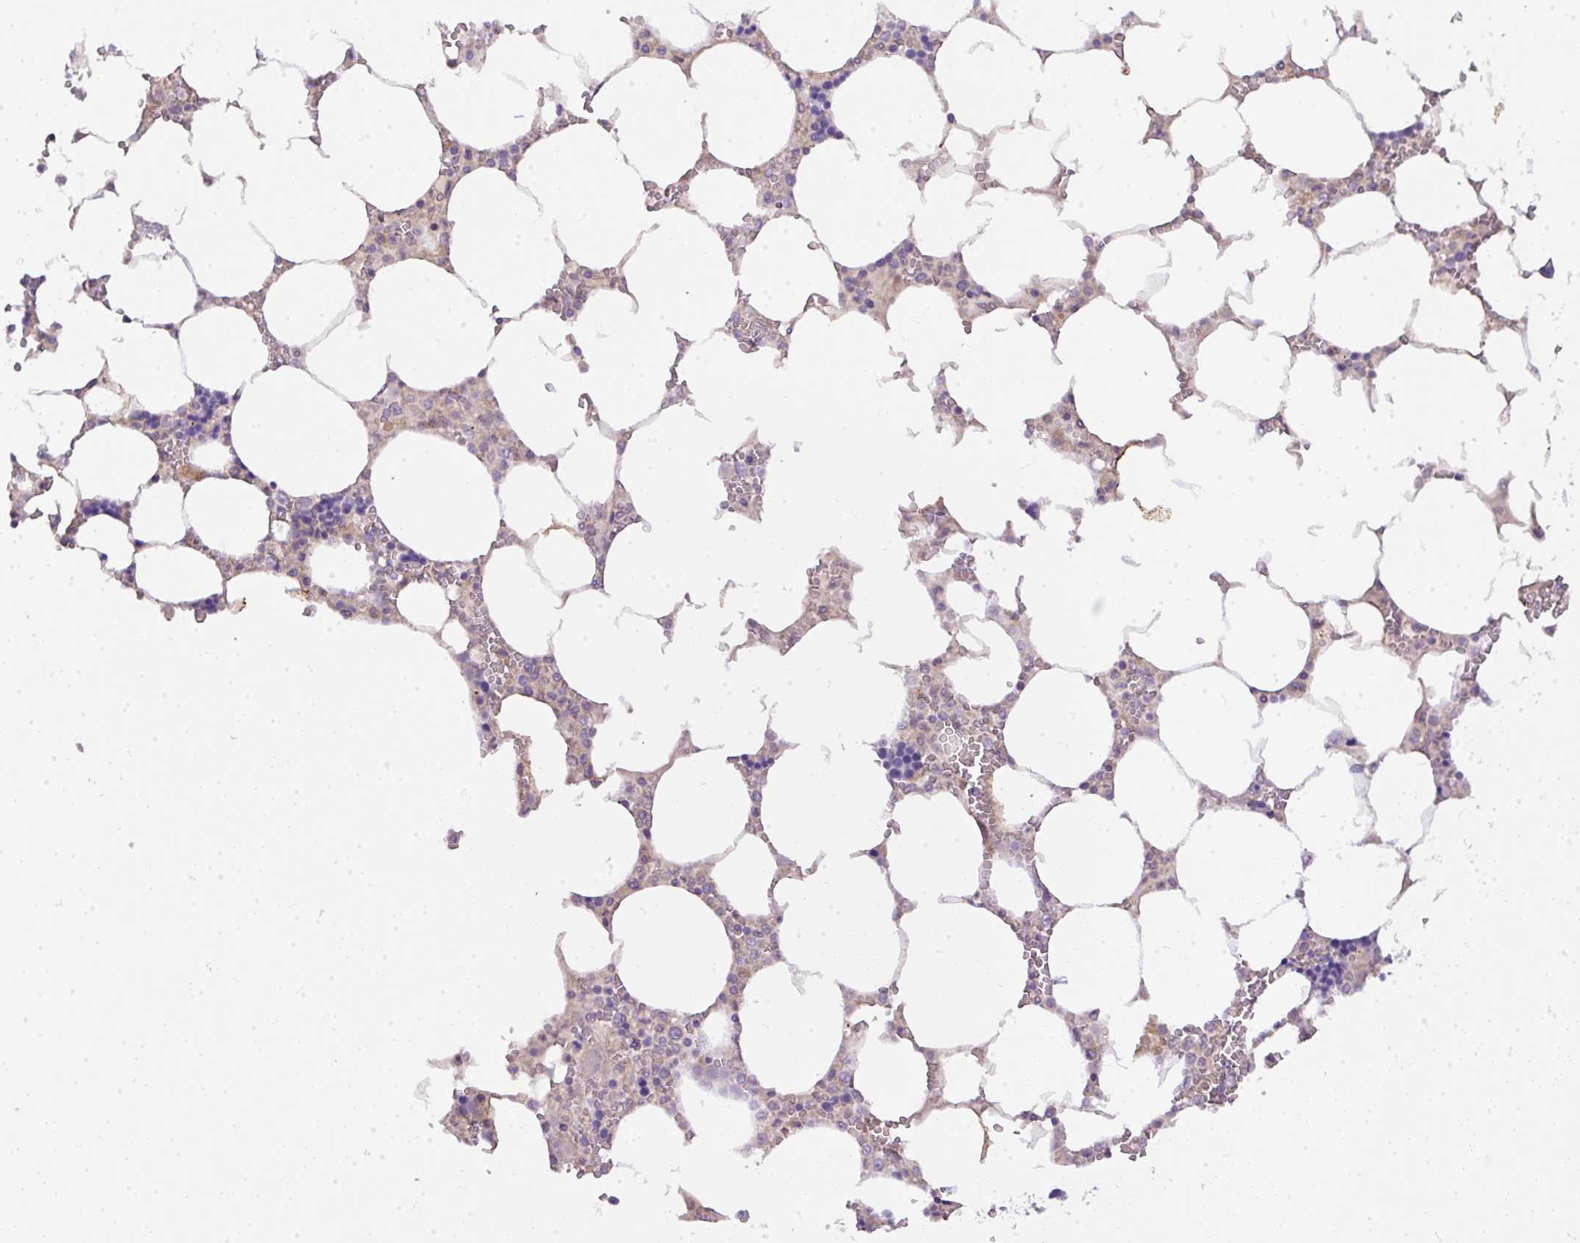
{"staining": {"intensity": "weak", "quantity": "25%-75%", "location": "cytoplasmic/membranous"}, "tissue": "bone marrow", "cell_type": "Hematopoietic cells", "image_type": "normal", "snomed": [{"axis": "morphology", "description": "Normal tissue, NOS"}, {"axis": "topography", "description": "Bone marrow"}], "caption": "High-magnification brightfield microscopy of benign bone marrow stained with DAB (brown) and counterstained with hematoxylin (blue). hematopoietic cells exhibit weak cytoplasmic/membranous positivity is appreciated in approximately25%-75% of cells.", "gene": "DAPK1", "patient": {"sex": "male", "age": 64}}